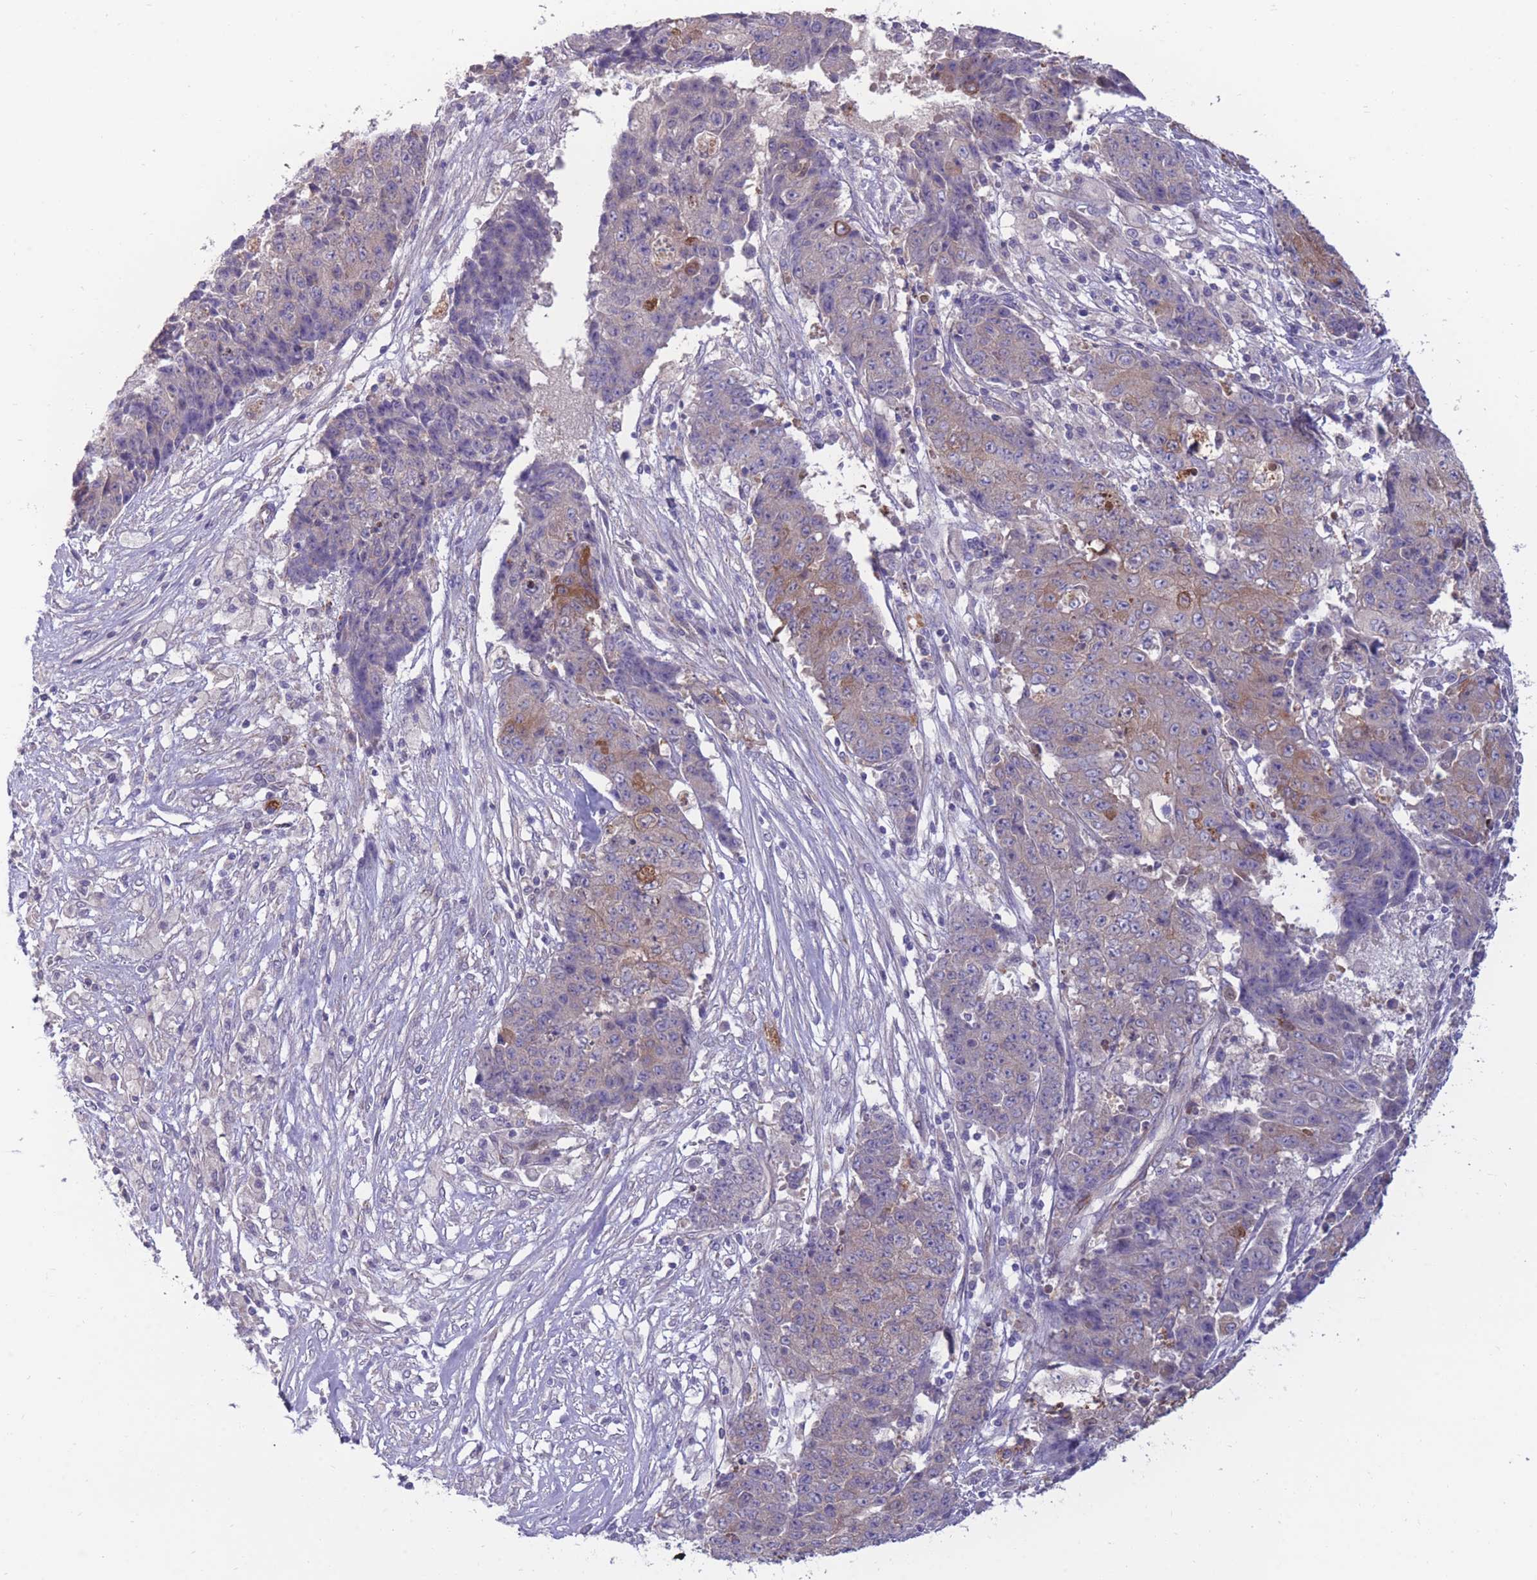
{"staining": {"intensity": "weak", "quantity": "25%-75%", "location": "cytoplasmic/membranous"}, "tissue": "ovarian cancer", "cell_type": "Tumor cells", "image_type": "cancer", "snomed": [{"axis": "morphology", "description": "Carcinoma, endometroid"}, {"axis": "topography", "description": "Ovary"}], "caption": "Ovarian cancer tissue shows weak cytoplasmic/membranous staining in about 25%-75% of tumor cells, visualized by immunohistochemistry.", "gene": "RGS11", "patient": {"sex": "female", "age": 42}}